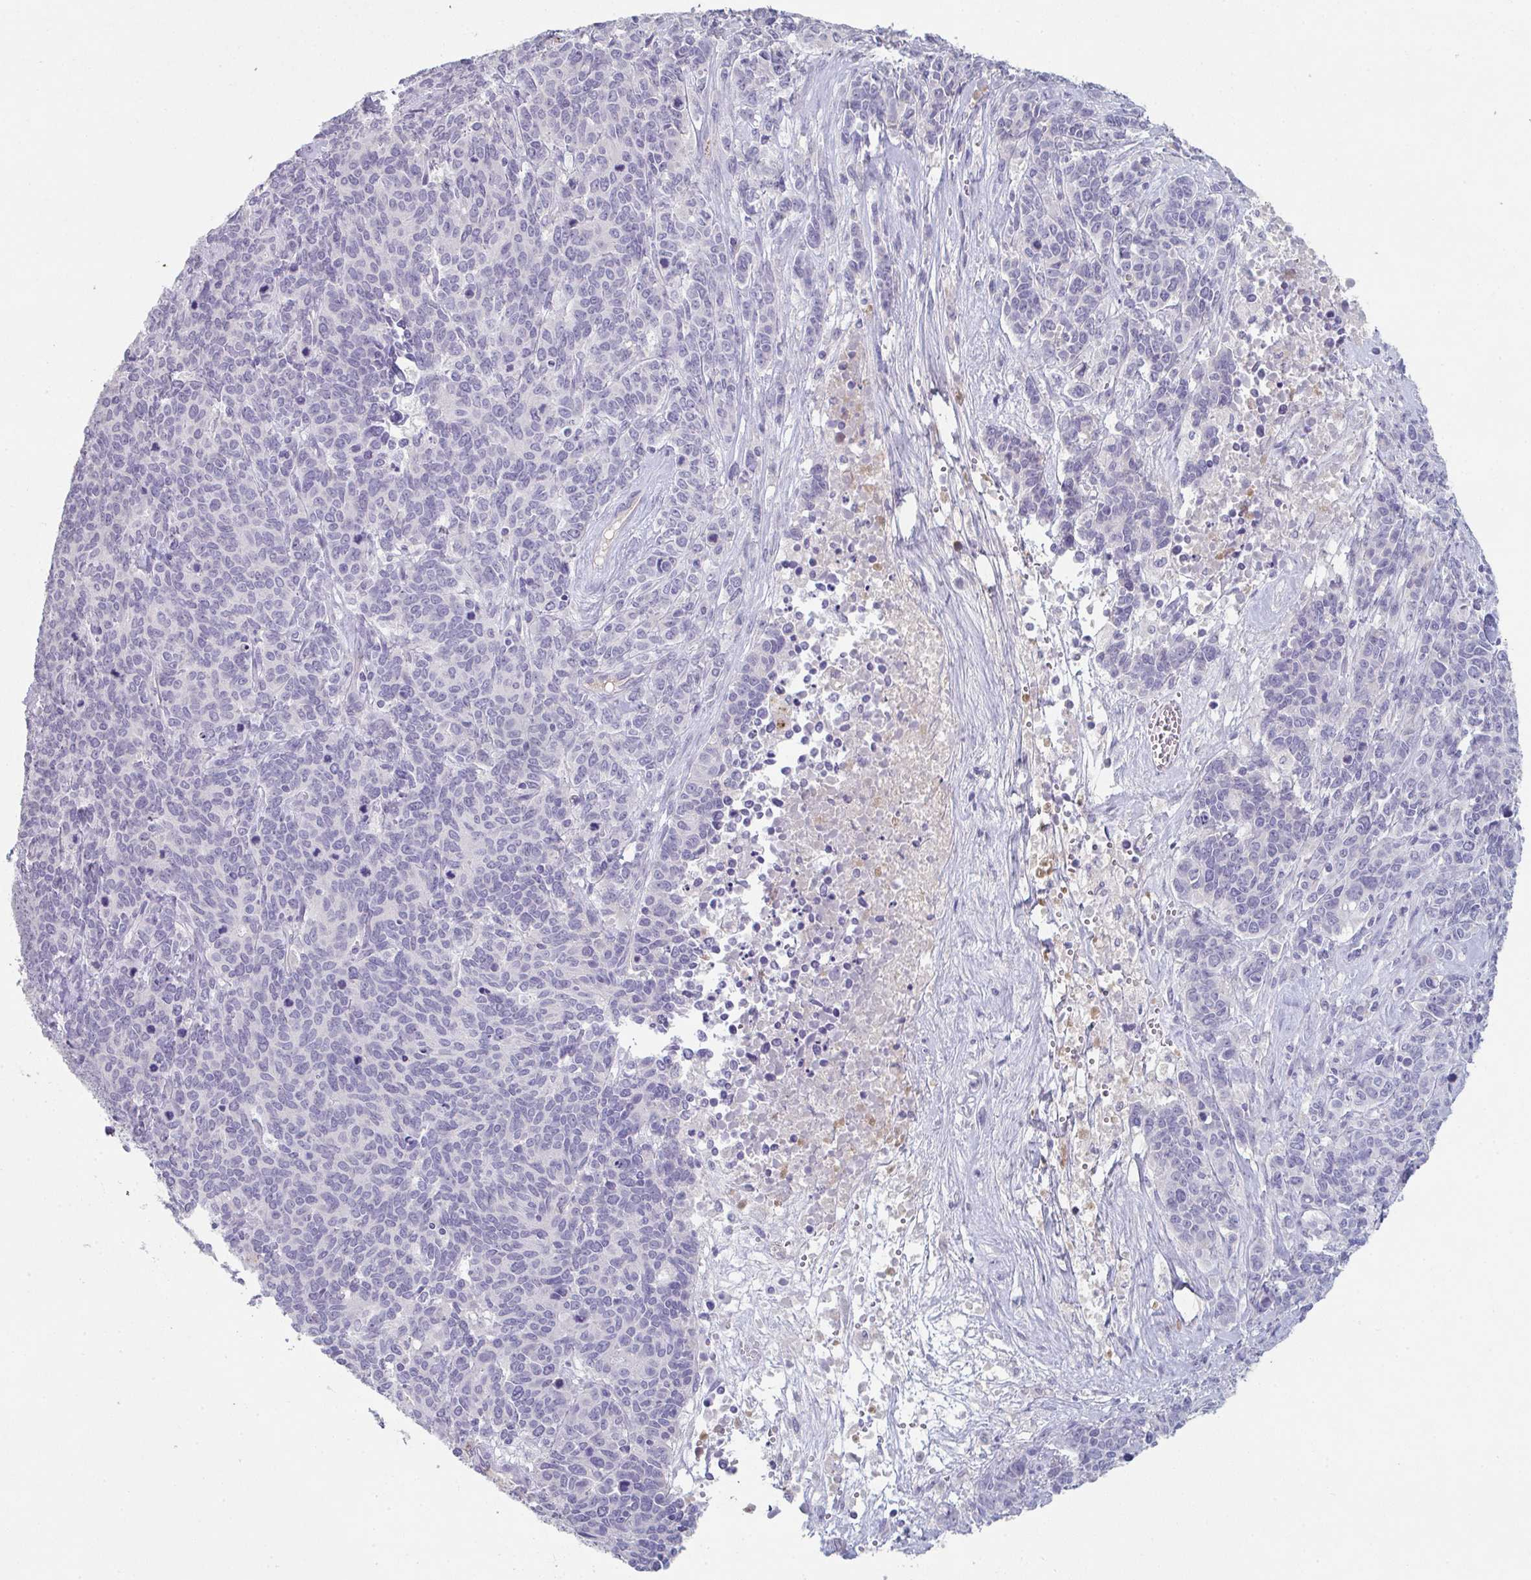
{"staining": {"intensity": "negative", "quantity": "none", "location": "none"}, "tissue": "cervical cancer", "cell_type": "Tumor cells", "image_type": "cancer", "snomed": [{"axis": "morphology", "description": "Squamous cell carcinoma, NOS"}, {"axis": "topography", "description": "Cervix"}], "caption": "This histopathology image is of squamous cell carcinoma (cervical) stained with immunohistochemistry (IHC) to label a protein in brown with the nuclei are counter-stained blue. There is no positivity in tumor cells.", "gene": "ADAM21", "patient": {"sex": "female", "age": 60}}